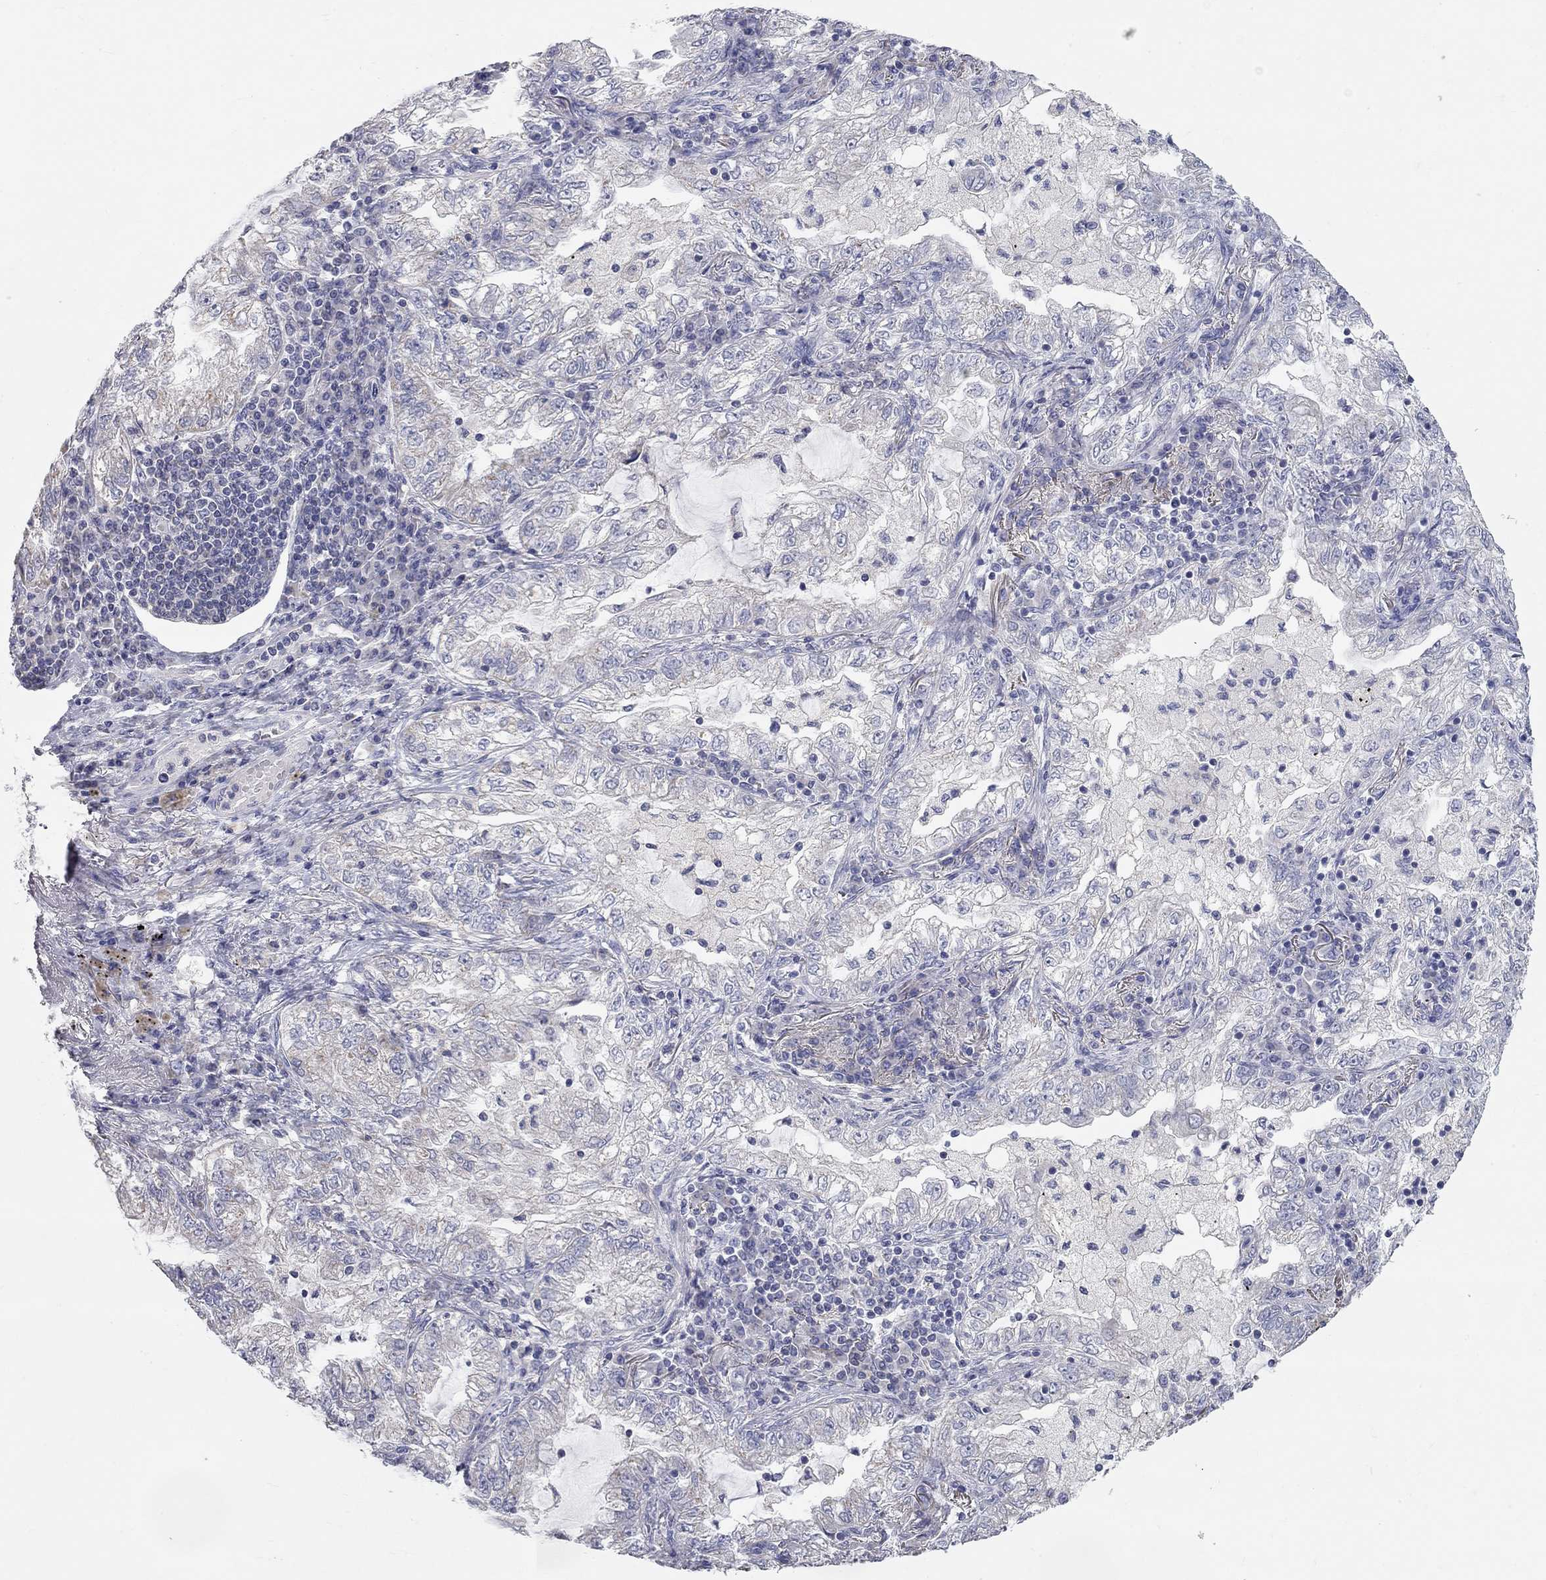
{"staining": {"intensity": "negative", "quantity": "none", "location": "none"}, "tissue": "lung cancer", "cell_type": "Tumor cells", "image_type": "cancer", "snomed": [{"axis": "morphology", "description": "Adenocarcinoma, NOS"}, {"axis": "topography", "description": "Lung"}], "caption": "Image shows no significant protein staining in tumor cells of lung adenocarcinoma.", "gene": "CFAP161", "patient": {"sex": "female", "age": 73}}